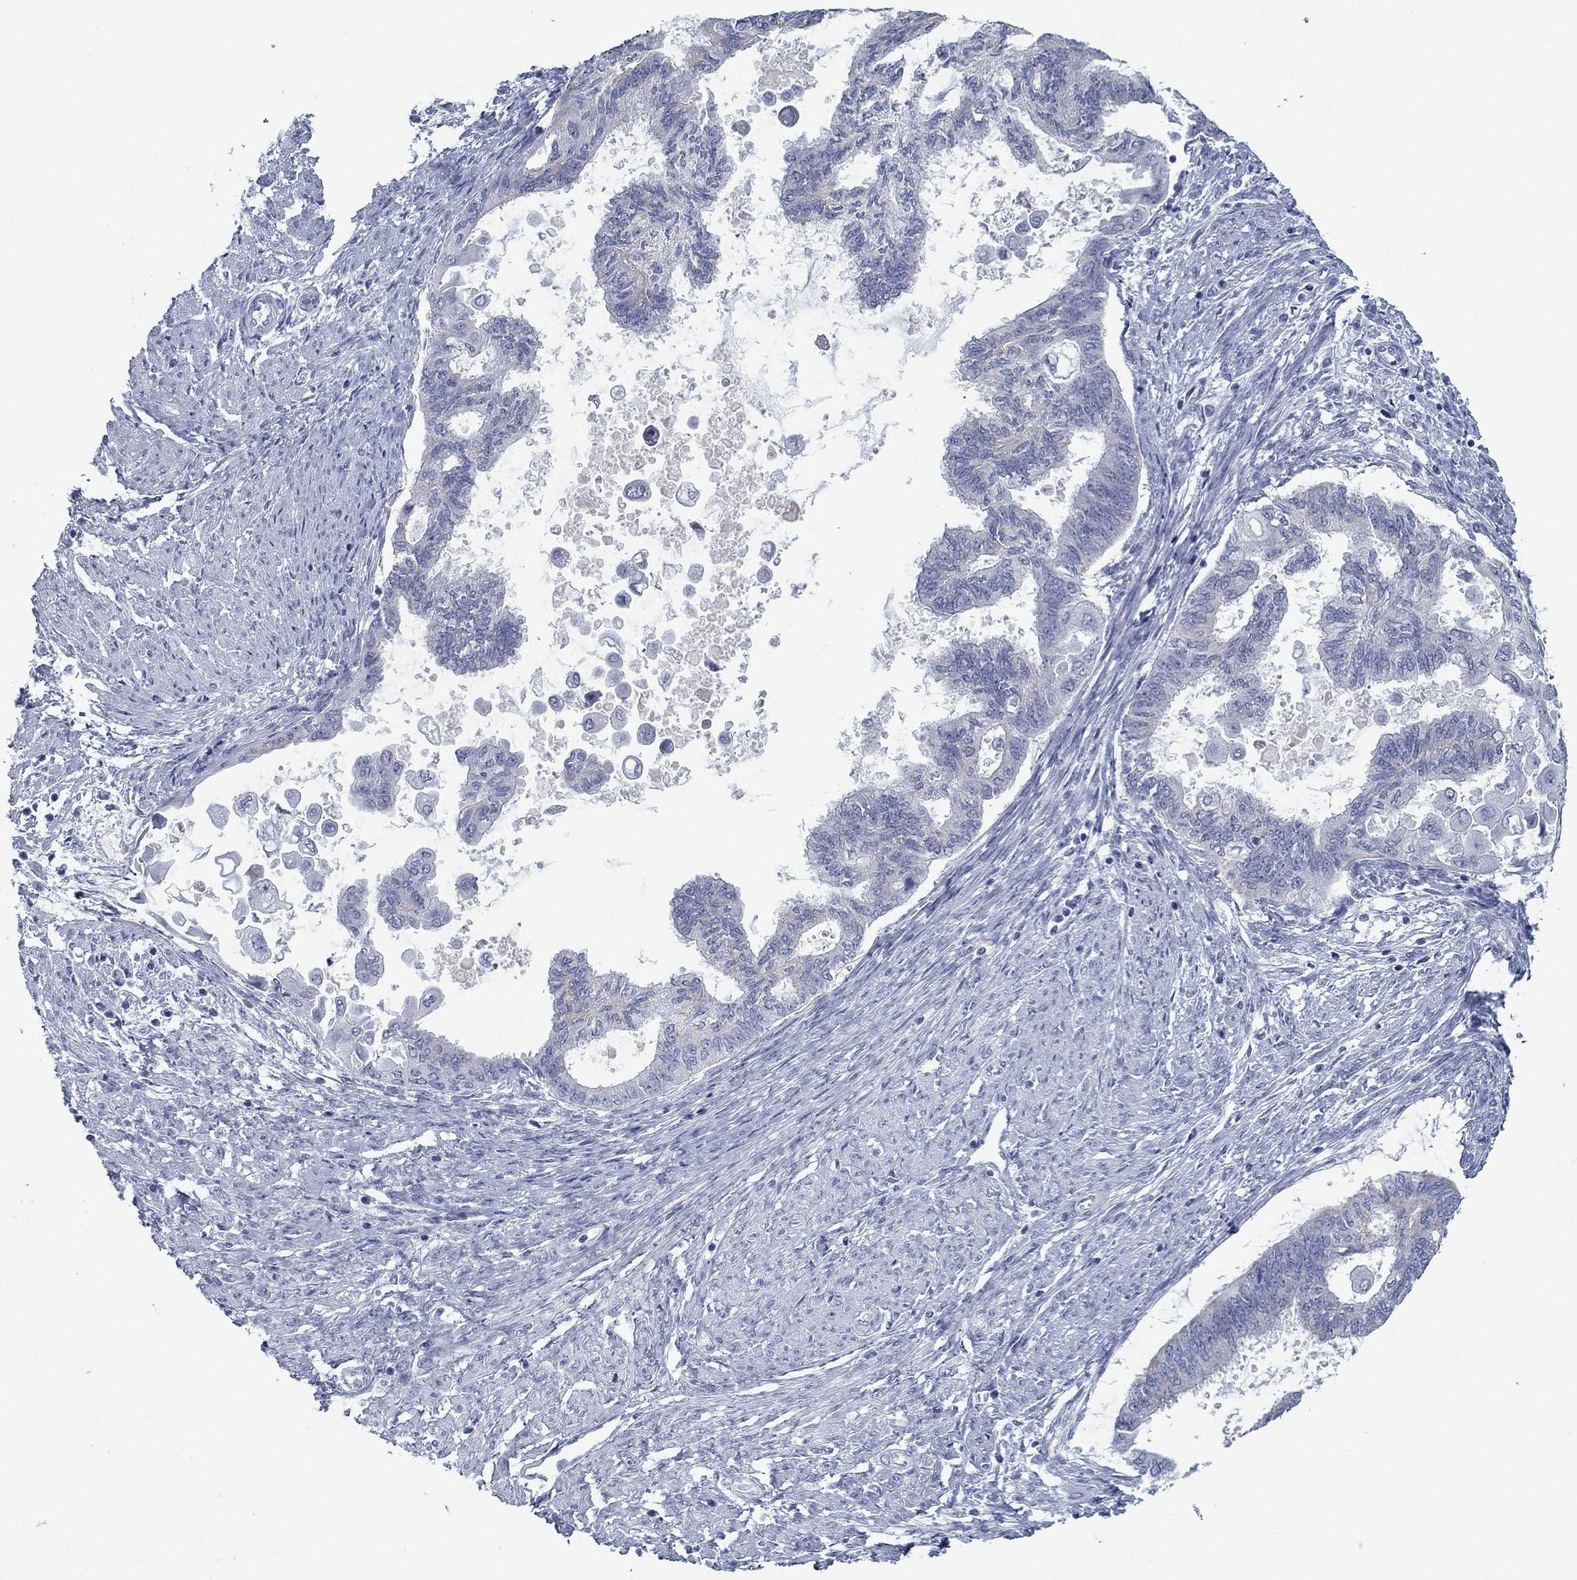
{"staining": {"intensity": "negative", "quantity": "none", "location": "none"}, "tissue": "endometrial cancer", "cell_type": "Tumor cells", "image_type": "cancer", "snomed": [{"axis": "morphology", "description": "Adenocarcinoma, NOS"}, {"axis": "topography", "description": "Endometrium"}], "caption": "Micrograph shows no significant protein staining in tumor cells of endometrial adenocarcinoma. (Brightfield microscopy of DAB (3,3'-diaminobenzidine) immunohistochemistry at high magnification).", "gene": "DNAL1", "patient": {"sex": "female", "age": 86}}